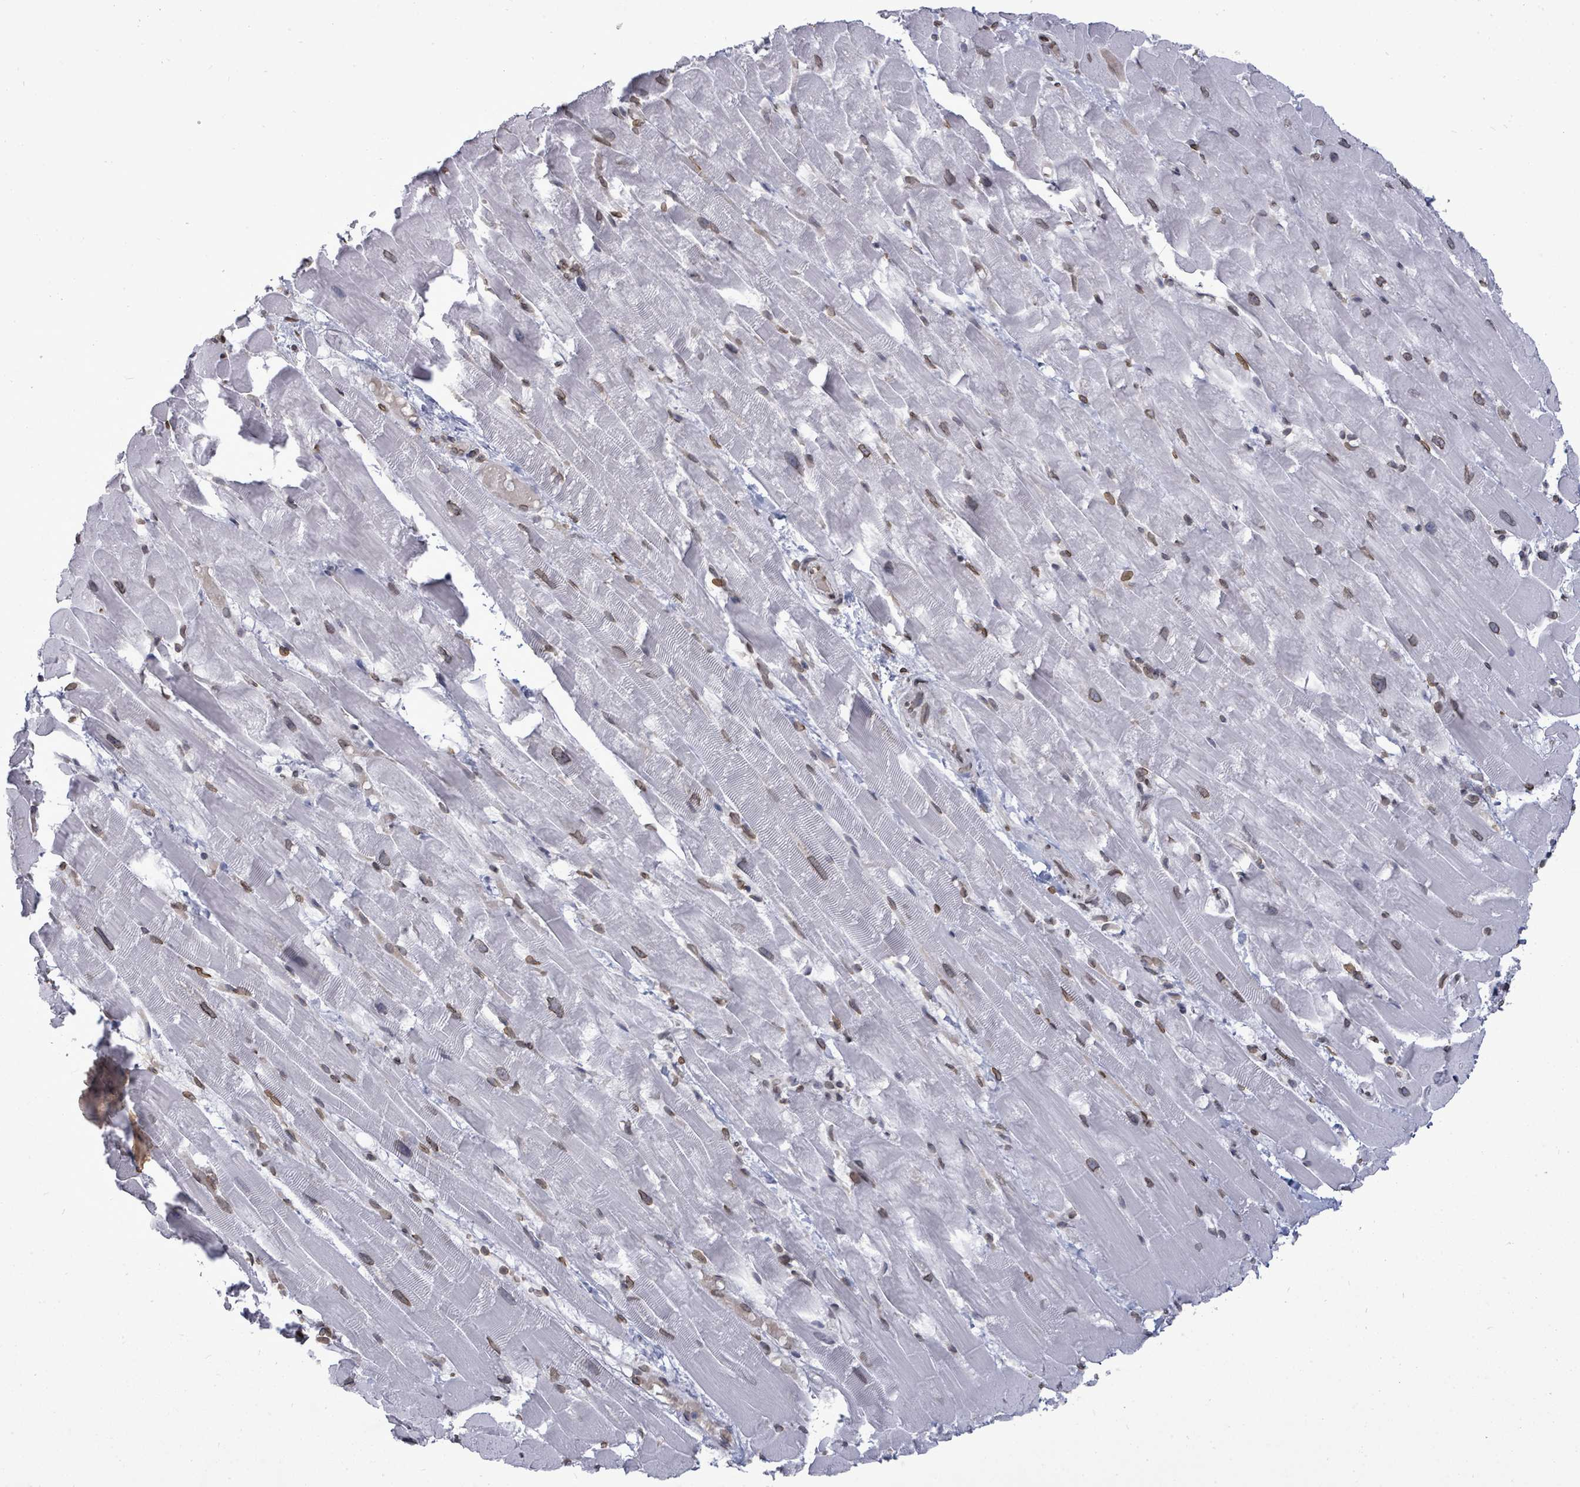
{"staining": {"intensity": "moderate", "quantity": ">75%", "location": "cytoplasmic/membranous,nuclear"}, "tissue": "heart muscle", "cell_type": "Cardiomyocytes", "image_type": "normal", "snomed": [{"axis": "morphology", "description": "Normal tissue, NOS"}, {"axis": "topography", "description": "Heart"}], "caption": "Immunohistochemical staining of unremarkable heart muscle reveals moderate cytoplasmic/membranous,nuclear protein positivity in about >75% of cardiomyocytes.", "gene": "ARFGAP1", "patient": {"sex": "male", "age": 37}}